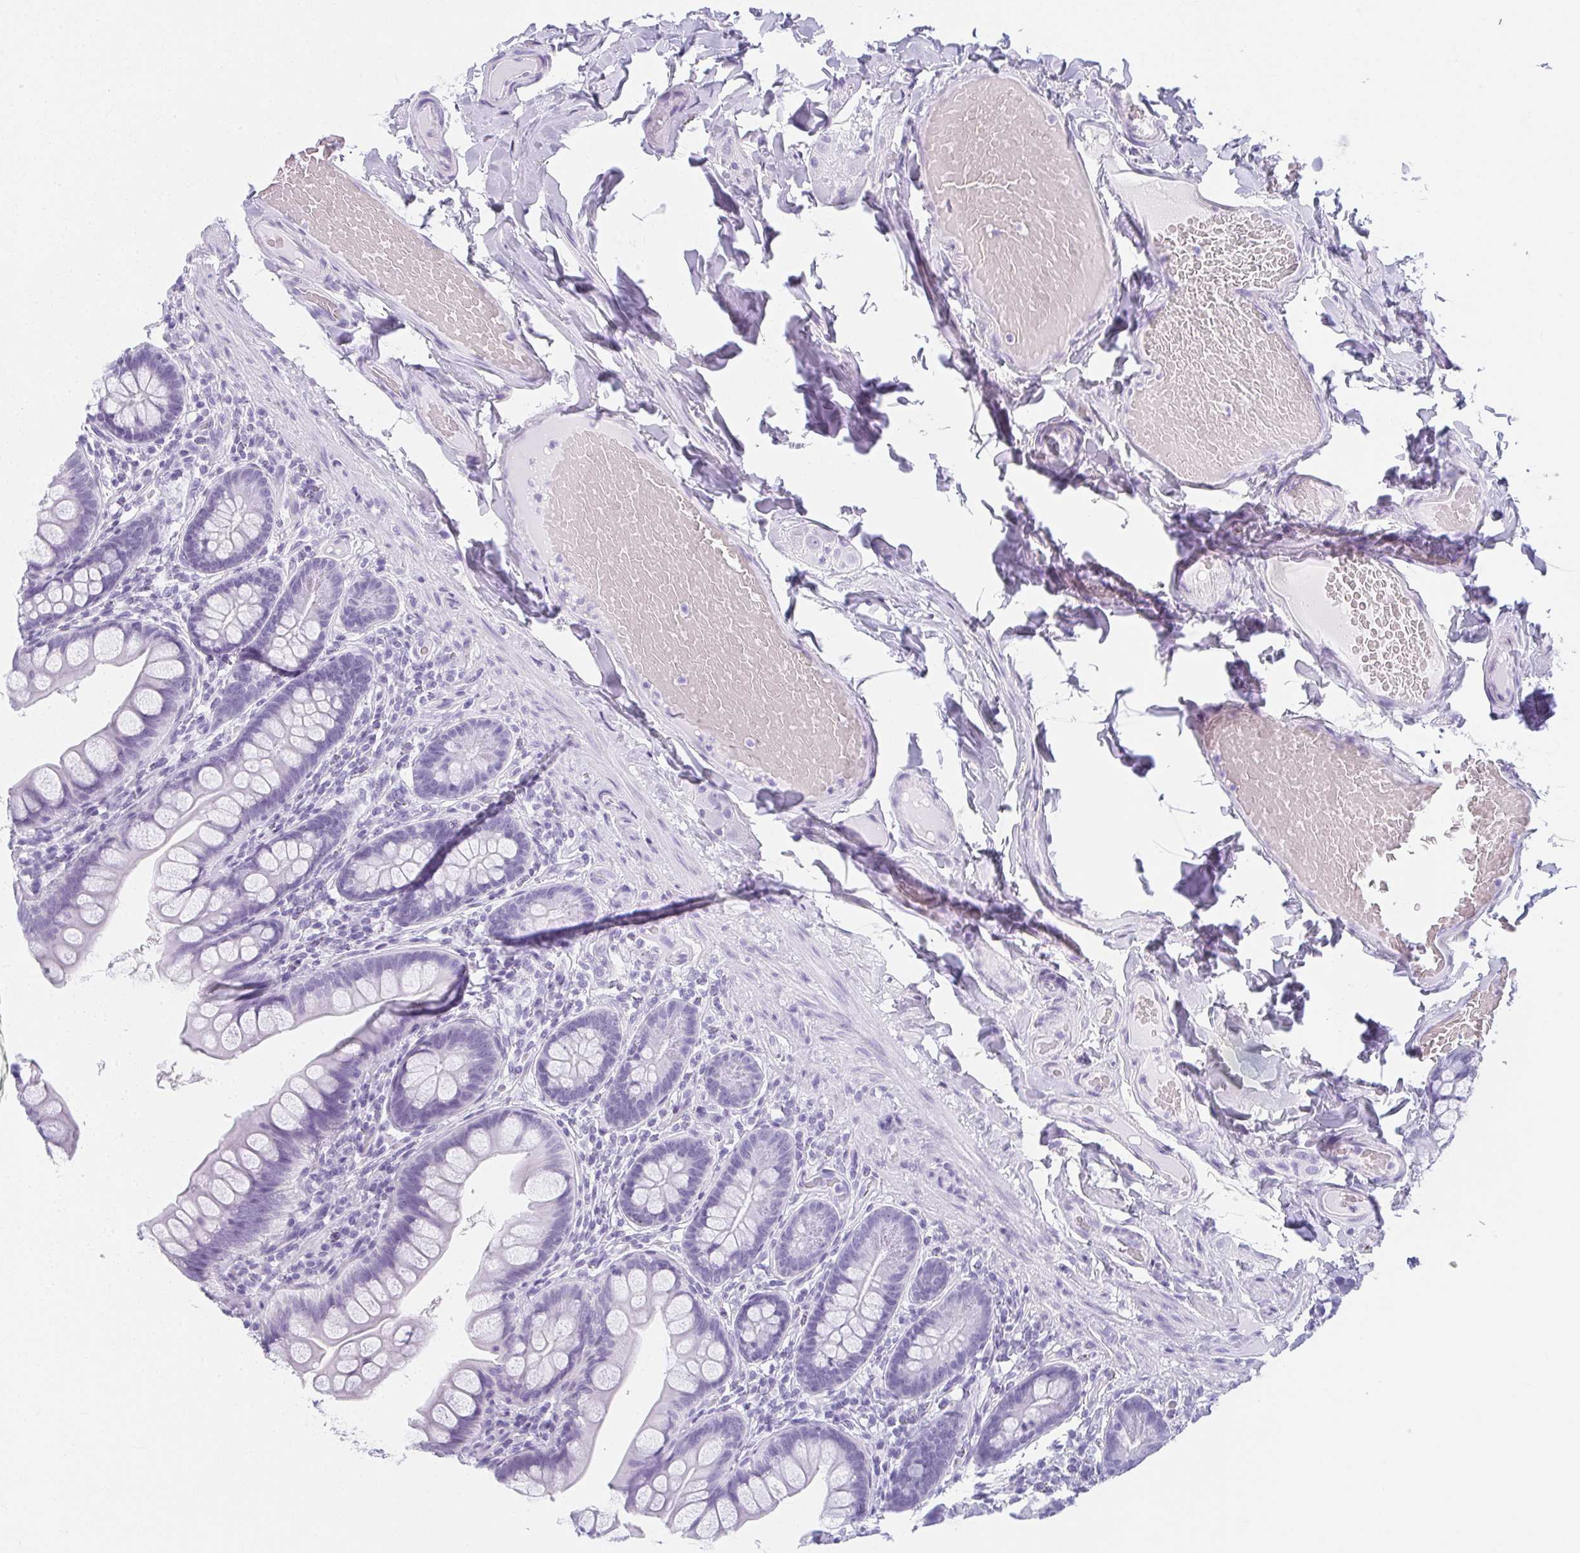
{"staining": {"intensity": "negative", "quantity": "none", "location": "none"}, "tissue": "small intestine", "cell_type": "Glandular cells", "image_type": "normal", "snomed": [{"axis": "morphology", "description": "Normal tissue, NOS"}, {"axis": "topography", "description": "Small intestine"}], "caption": "Unremarkable small intestine was stained to show a protein in brown. There is no significant staining in glandular cells. (DAB immunohistochemistry with hematoxylin counter stain).", "gene": "MOBP", "patient": {"sex": "male", "age": 70}}